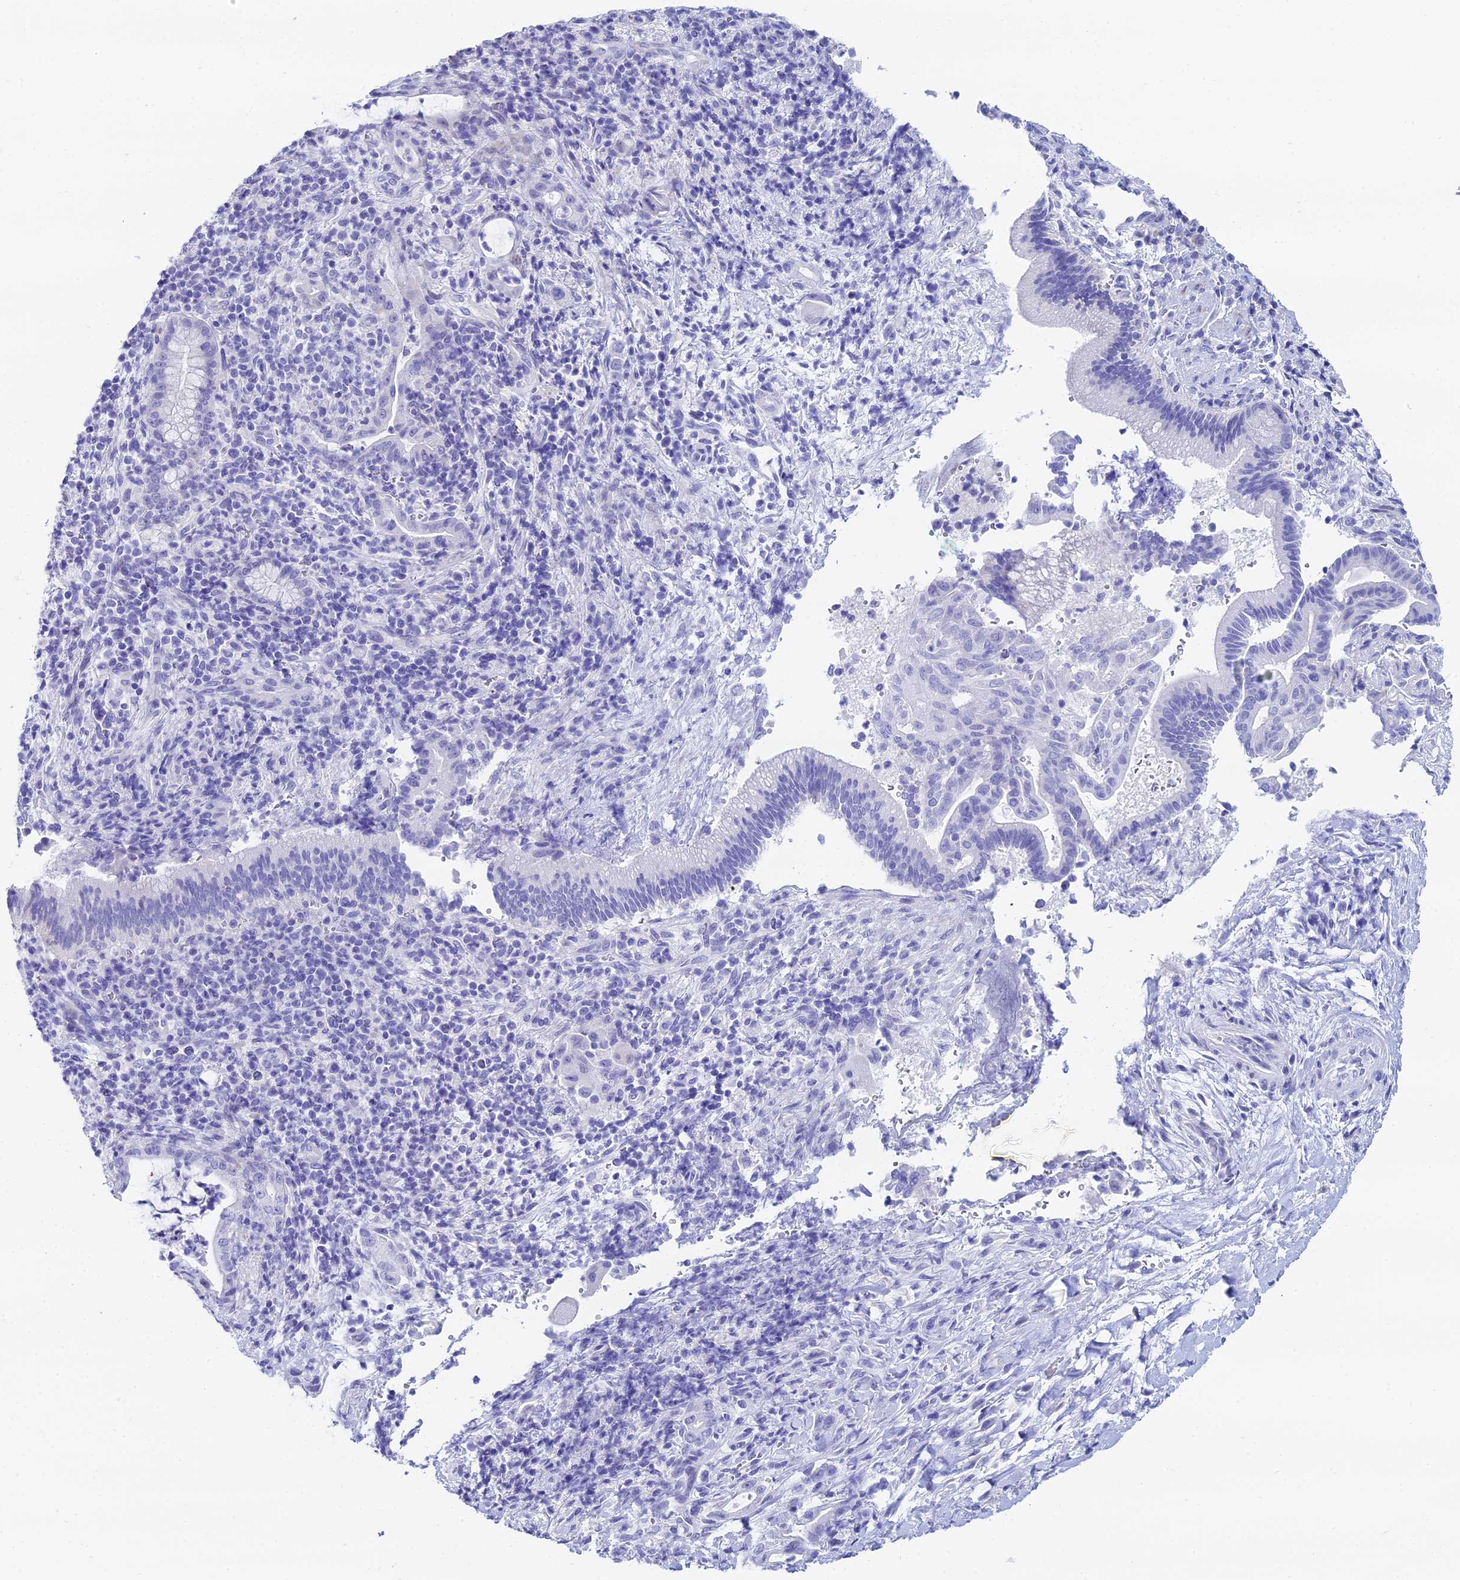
{"staining": {"intensity": "negative", "quantity": "none", "location": "none"}, "tissue": "pancreatic cancer", "cell_type": "Tumor cells", "image_type": "cancer", "snomed": [{"axis": "morphology", "description": "Normal tissue, NOS"}, {"axis": "morphology", "description": "Adenocarcinoma, NOS"}, {"axis": "topography", "description": "Pancreas"}], "caption": "Tumor cells show no significant protein positivity in pancreatic cancer (adenocarcinoma).", "gene": "HSPA1L", "patient": {"sex": "female", "age": 55}}